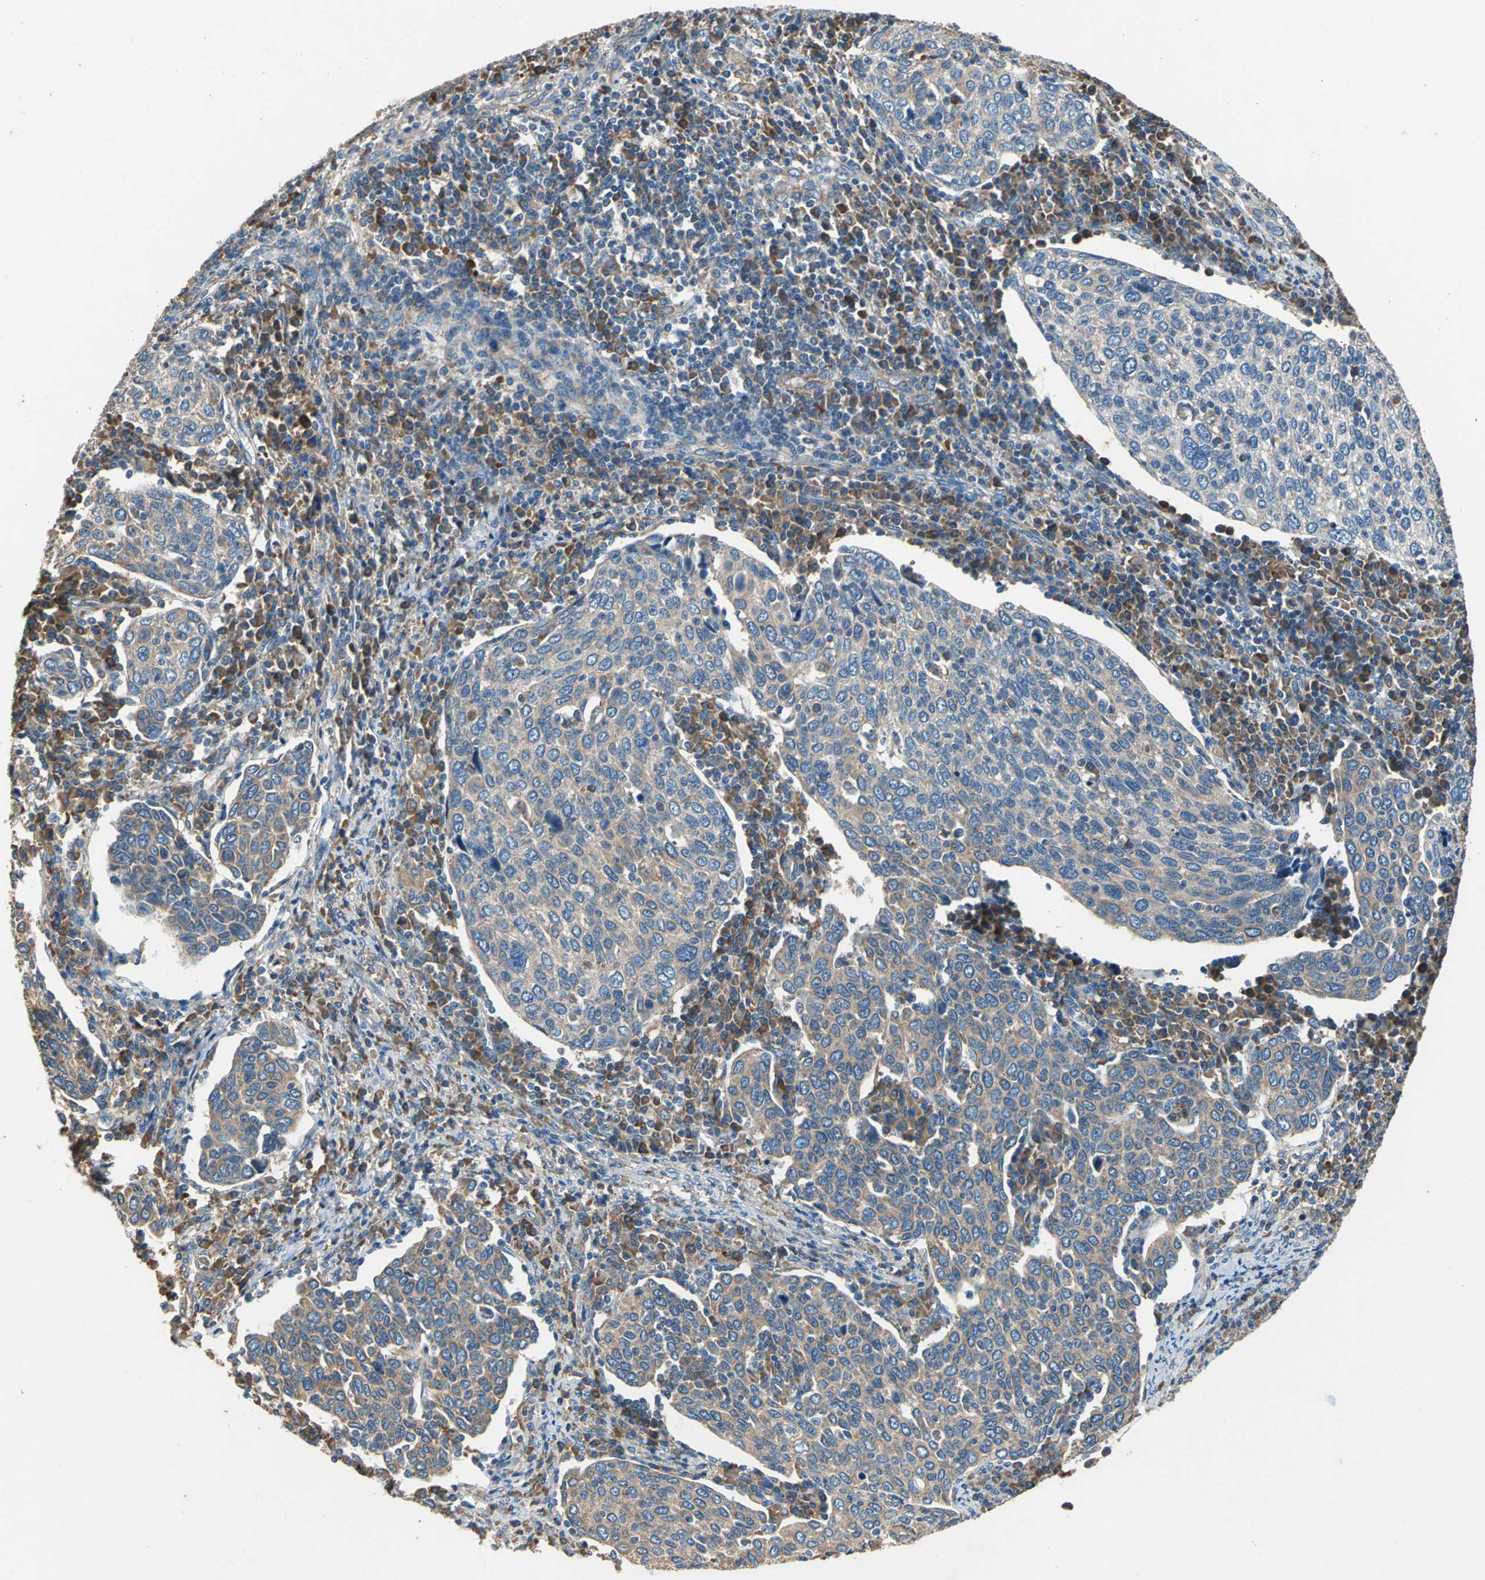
{"staining": {"intensity": "moderate", "quantity": ">75%", "location": "cytoplasmic/membranous"}, "tissue": "cervical cancer", "cell_type": "Tumor cells", "image_type": "cancer", "snomed": [{"axis": "morphology", "description": "Squamous cell carcinoma, NOS"}, {"axis": "topography", "description": "Cervix"}], "caption": "Immunohistochemical staining of cervical cancer demonstrates moderate cytoplasmic/membranous protein staining in about >75% of tumor cells.", "gene": "HEPH", "patient": {"sex": "female", "age": 40}}